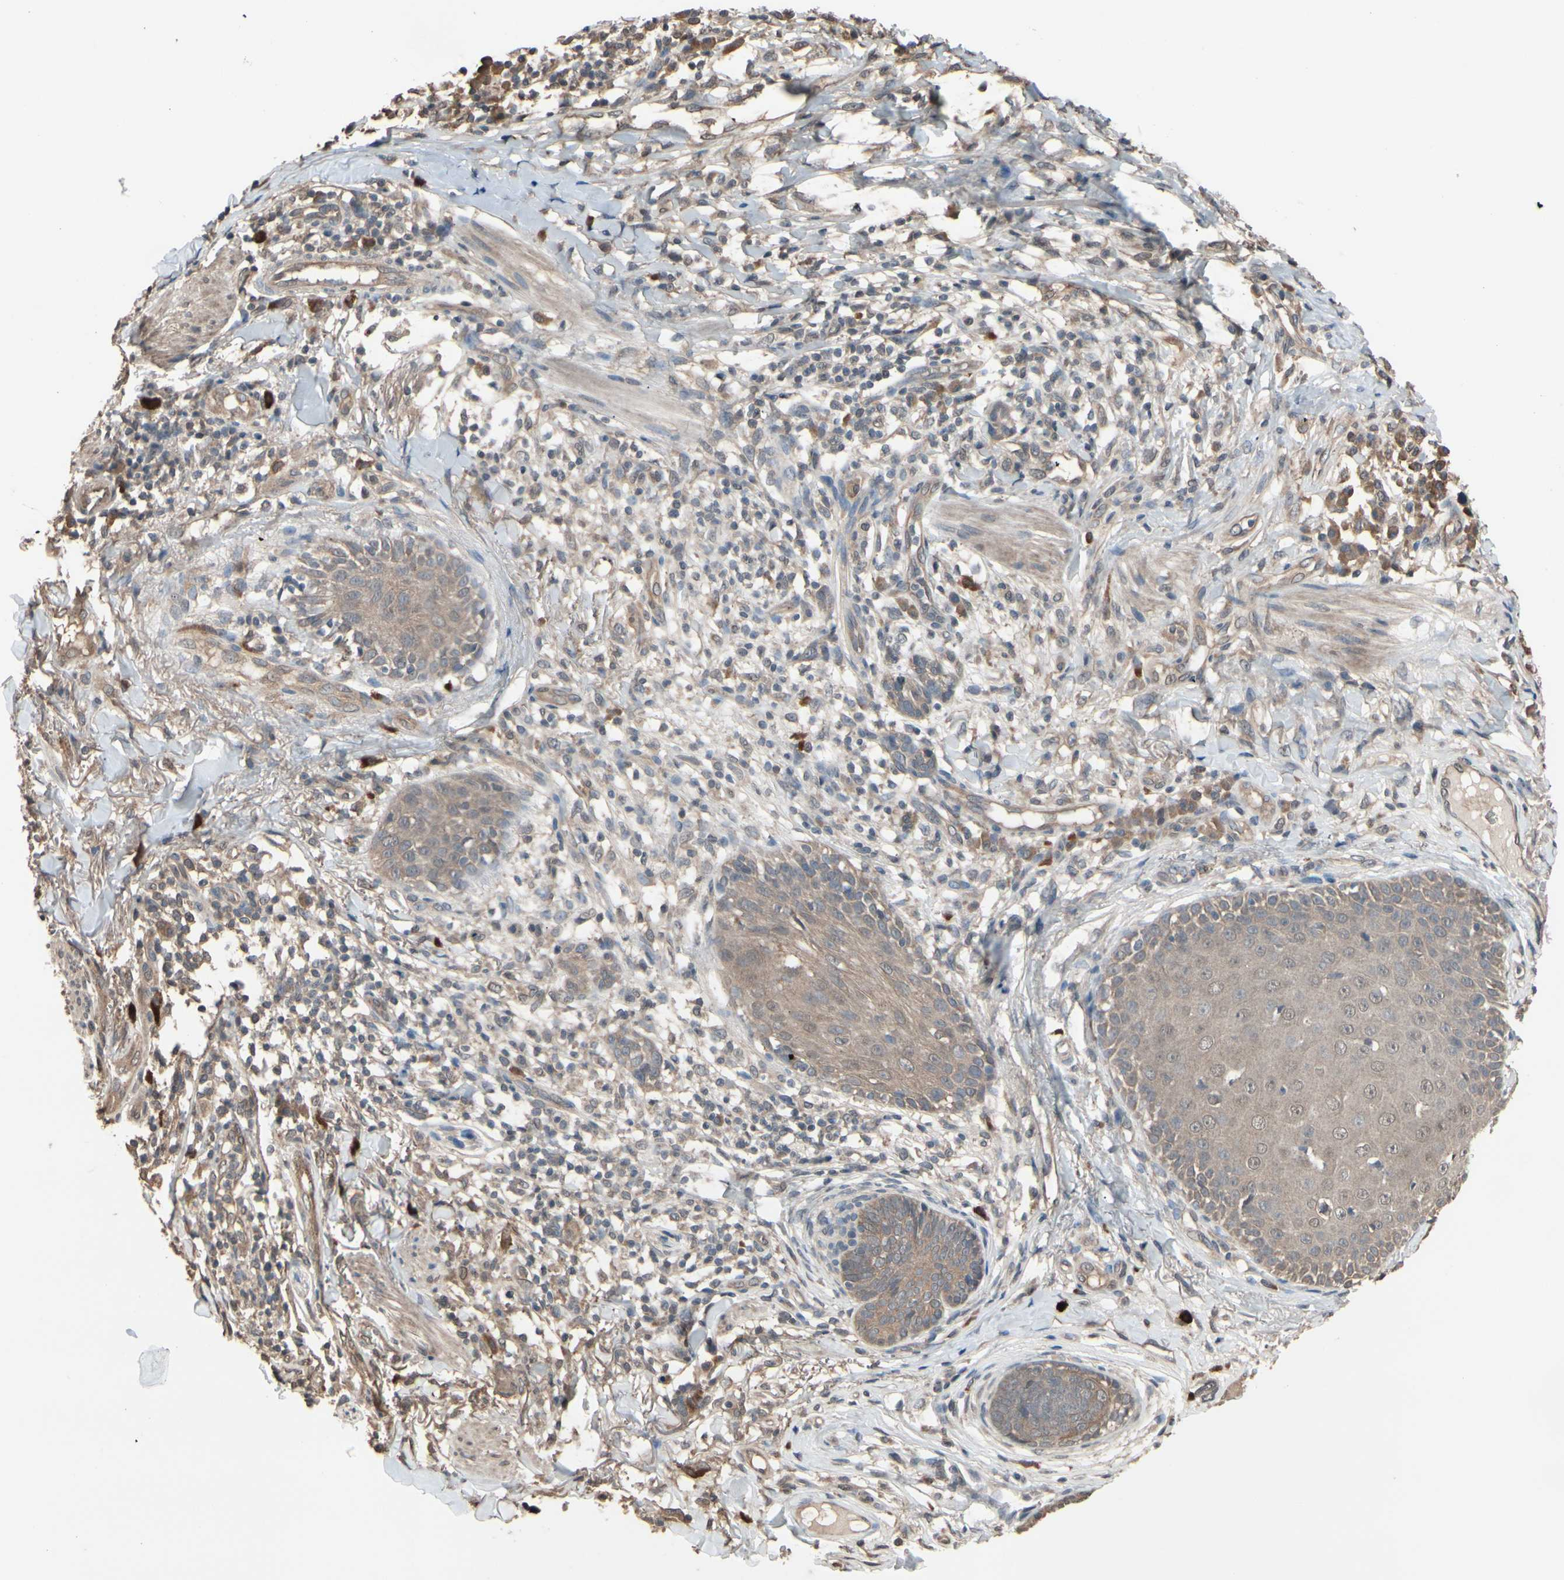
{"staining": {"intensity": "weak", "quantity": ">75%", "location": "cytoplasmic/membranous"}, "tissue": "skin cancer", "cell_type": "Tumor cells", "image_type": "cancer", "snomed": [{"axis": "morphology", "description": "Normal tissue, NOS"}, {"axis": "morphology", "description": "Basal cell carcinoma"}, {"axis": "topography", "description": "Skin"}], "caption": "Human skin cancer stained with a protein marker shows weak staining in tumor cells.", "gene": "PNPLA7", "patient": {"sex": "male", "age": 52}}